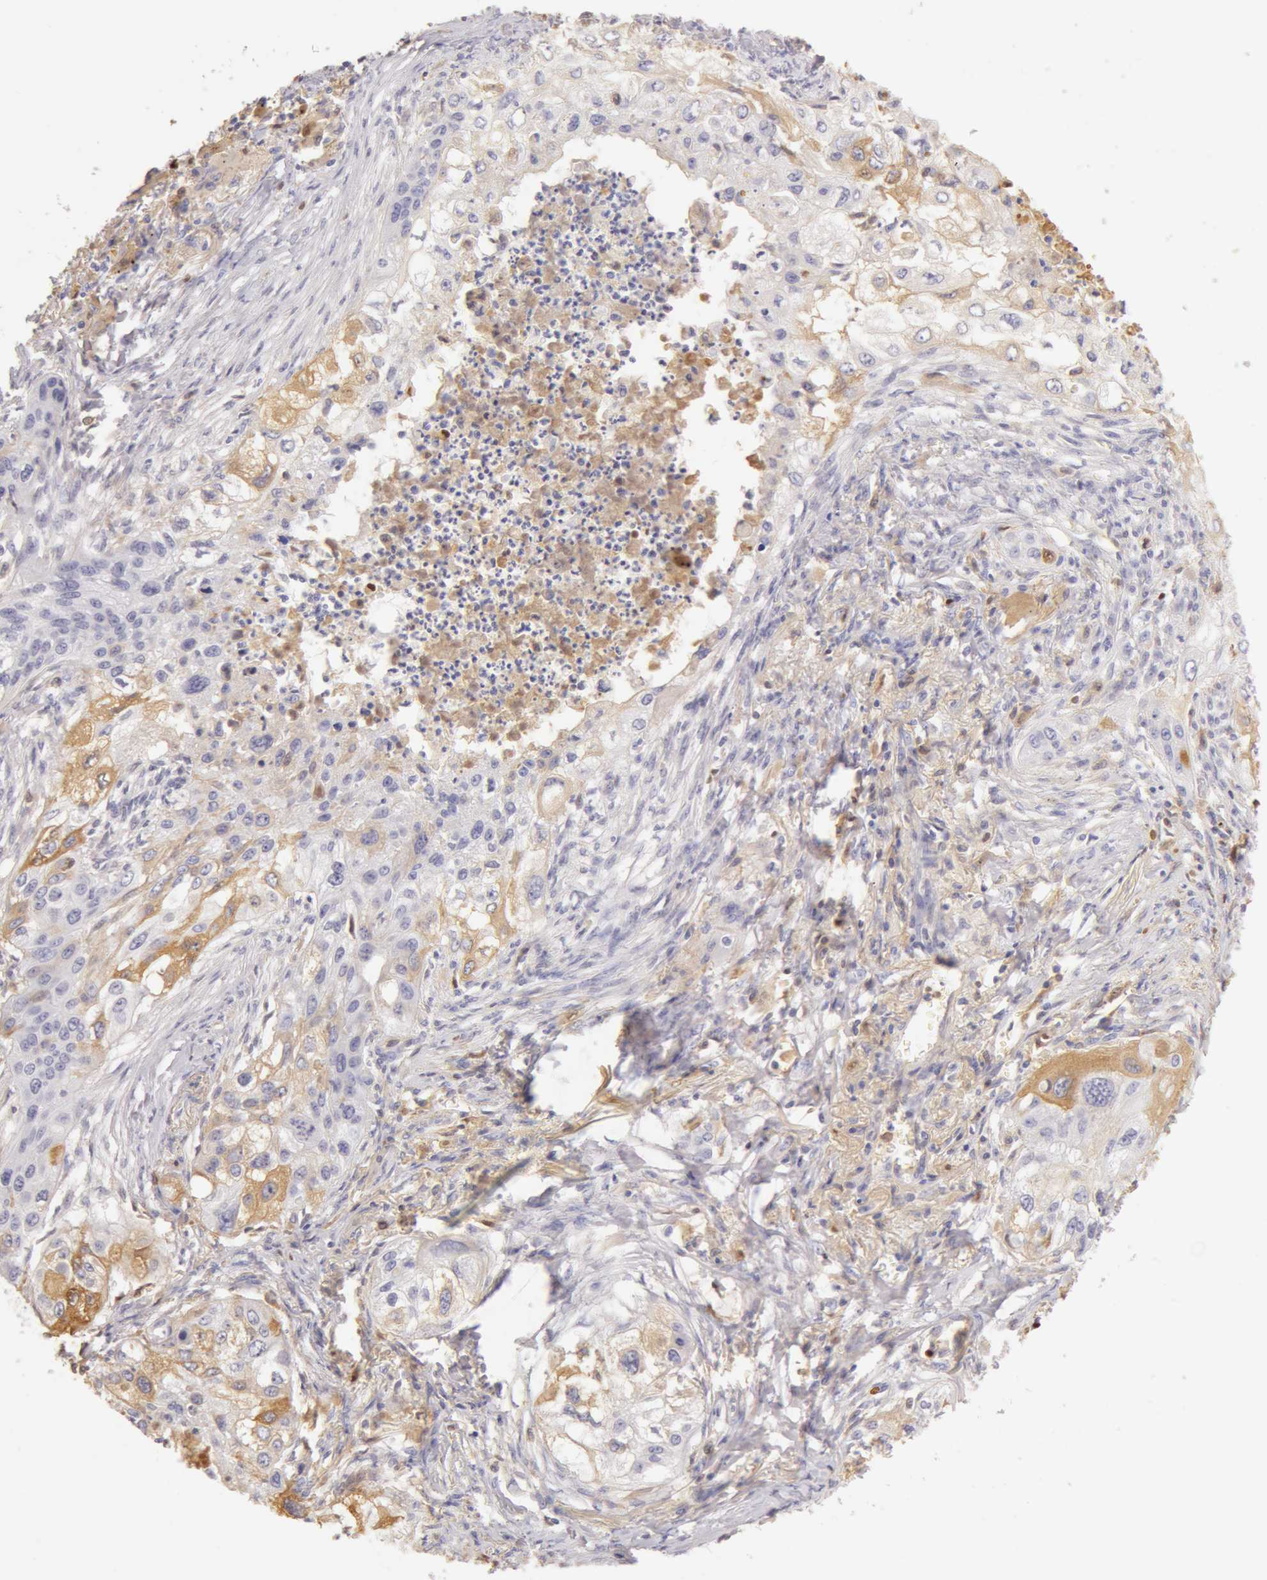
{"staining": {"intensity": "weak", "quantity": "<25%", "location": "cytoplasmic/membranous"}, "tissue": "lung cancer", "cell_type": "Tumor cells", "image_type": "cancer", "snomed": [{"axis": "morphology", "description": "Squamous cell carcinoma, NOS"}, {"axis": "topography", "description": "Lung"}], "caption": "High magnification brightfield microscopy of lung cancer stained with DAB (3,3'-diaminobenzidine) (brown) and counterstained with hematoxylin (blue): tumor cells show no significant staining. Nuclei are stained in blue.", "gene": "AHSG", "patient": {"sex": "male", "age": 71}}